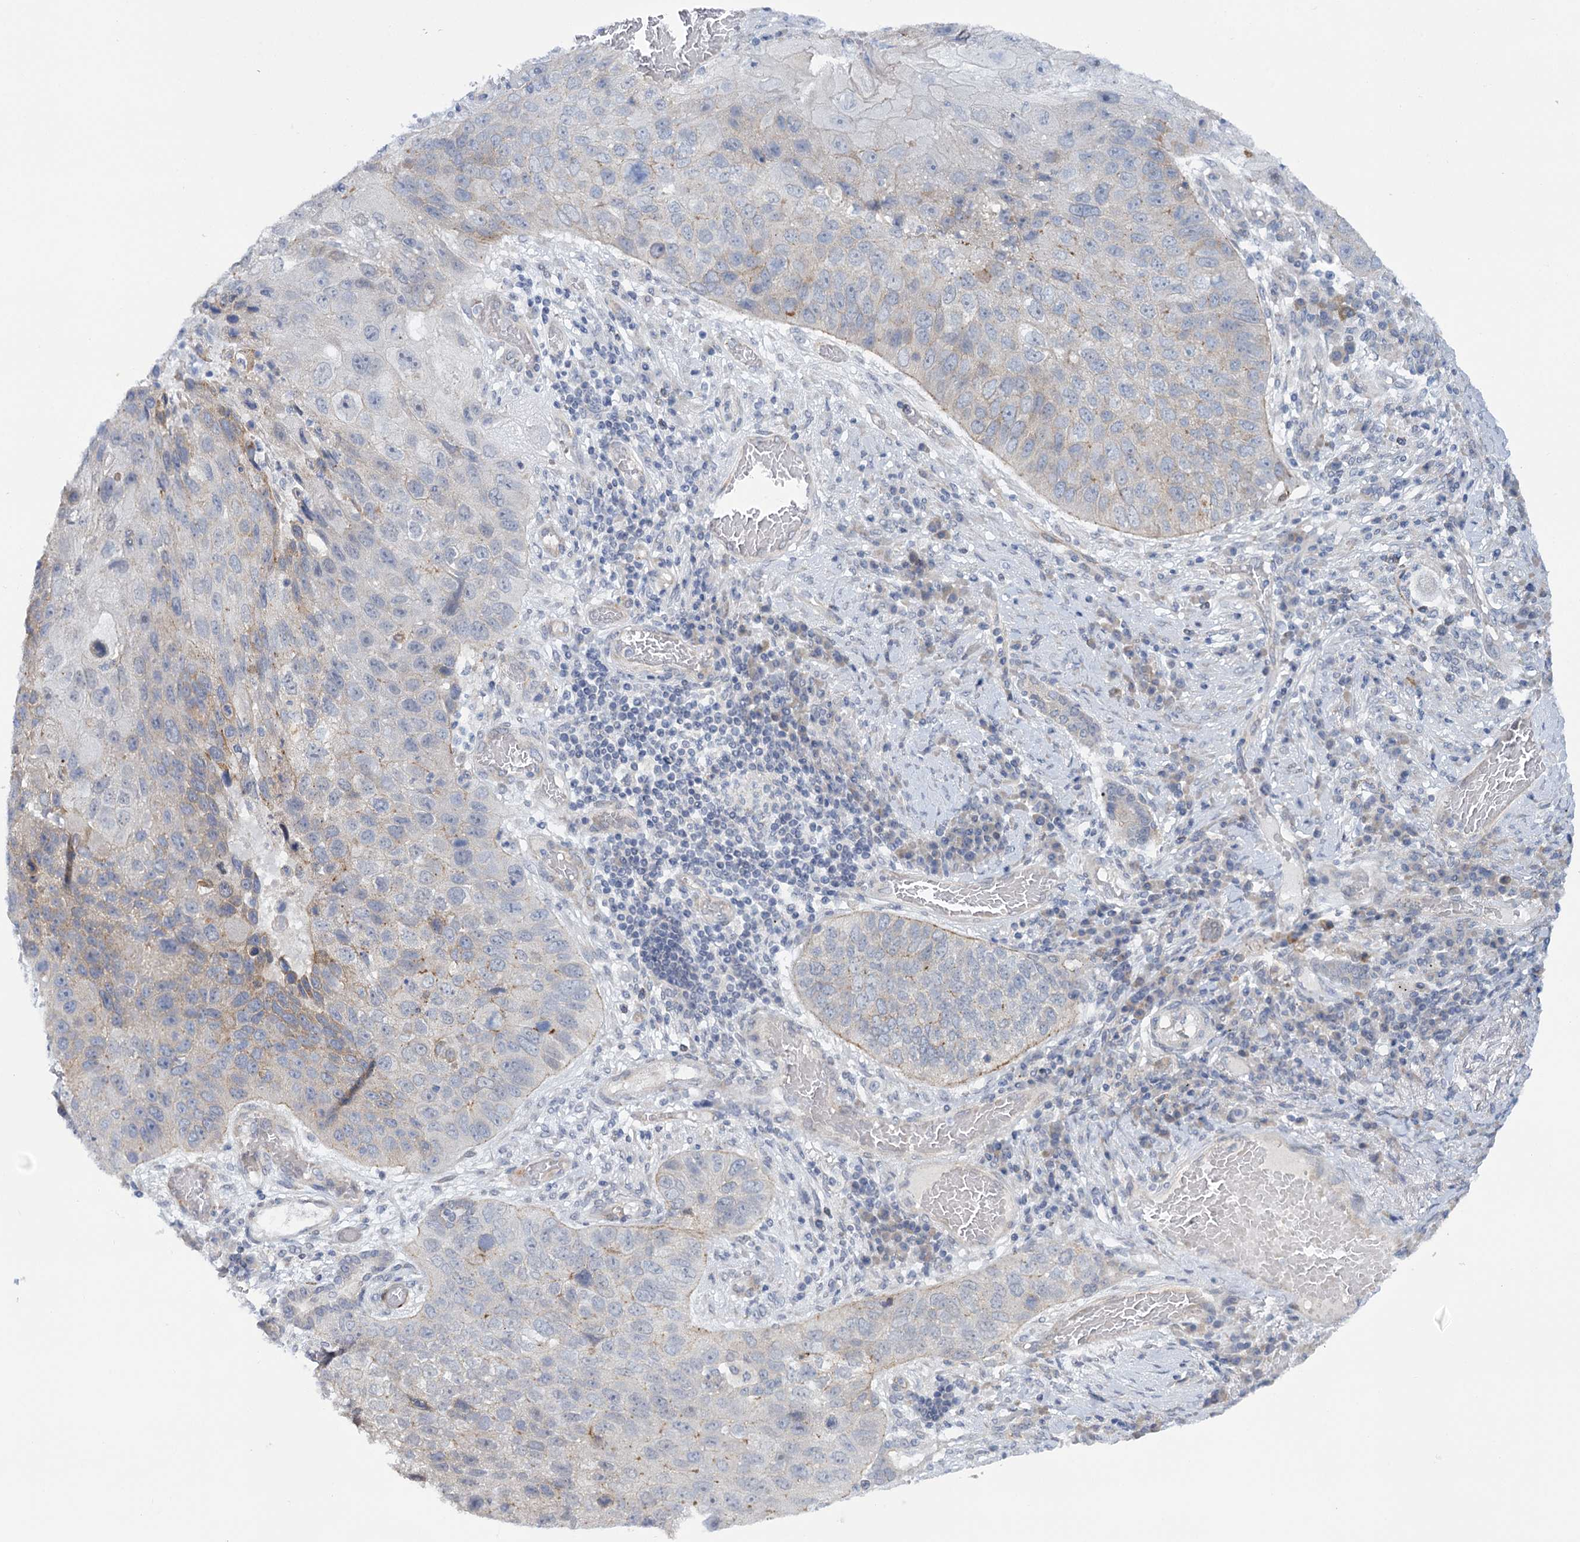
{"staining": {"intensity": "negative", "quantity": "none", "location": "none"}, "tissue": "lung cancer", "cell_type": "Tumor cells", "image_type": "cancer", "snomed": [{"axis": "morphology", "description": "Squamous cell carcinoma, NOS"}, {"axis": "topography", "description": "Lung"}], "caption": "High power microscopy image of an immunohistochemistry histopathology image of lung squamous cell carcinoma, revealing no significant expression in tumor cells.", "gene": "MBLAC2", "patient": {"sex": "male", "age": 61}}